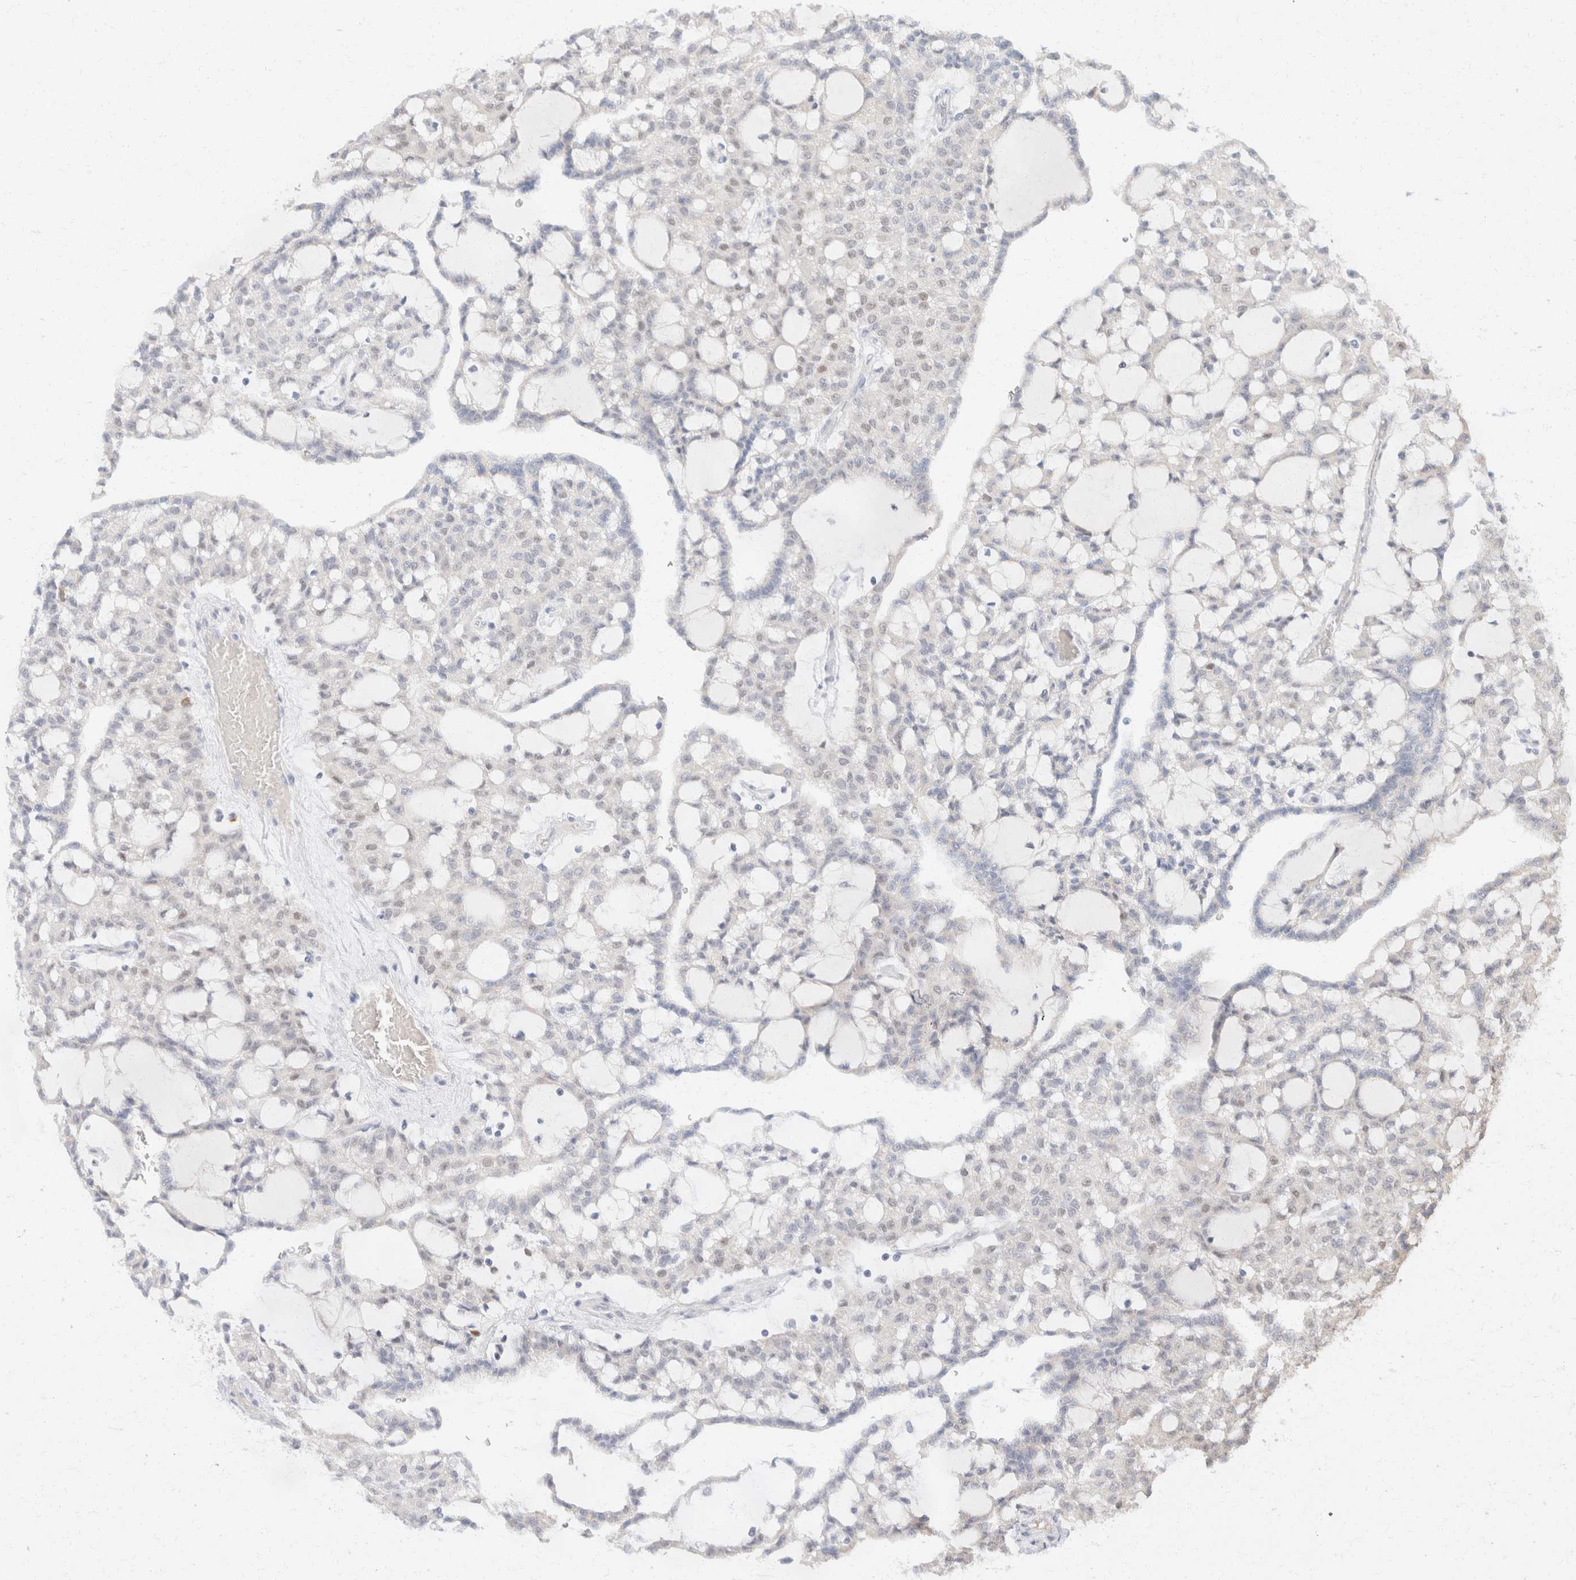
{"staining": {"intensity": "negative", "quantity": "none", "location": "none"}, "tissue": "renal cancer", "cell_type": "Tumor cells", "image_type": "cancer", "snomed": [{"axis": "morphology", "description": "Adenocarcinoma, NOS"}, {"axis": "topography", "description": "Kidney"}], "caption": "A photomicrograph of renal cancer stained for a protein demonstrates no brown staining in tumor cells. (DAB (3,3'-diaminobenzidine) IHC visualized using brightfield microscopy, high magnification).", "gene": "KRT20", "patient": {"sex": "male", "age": 63}}